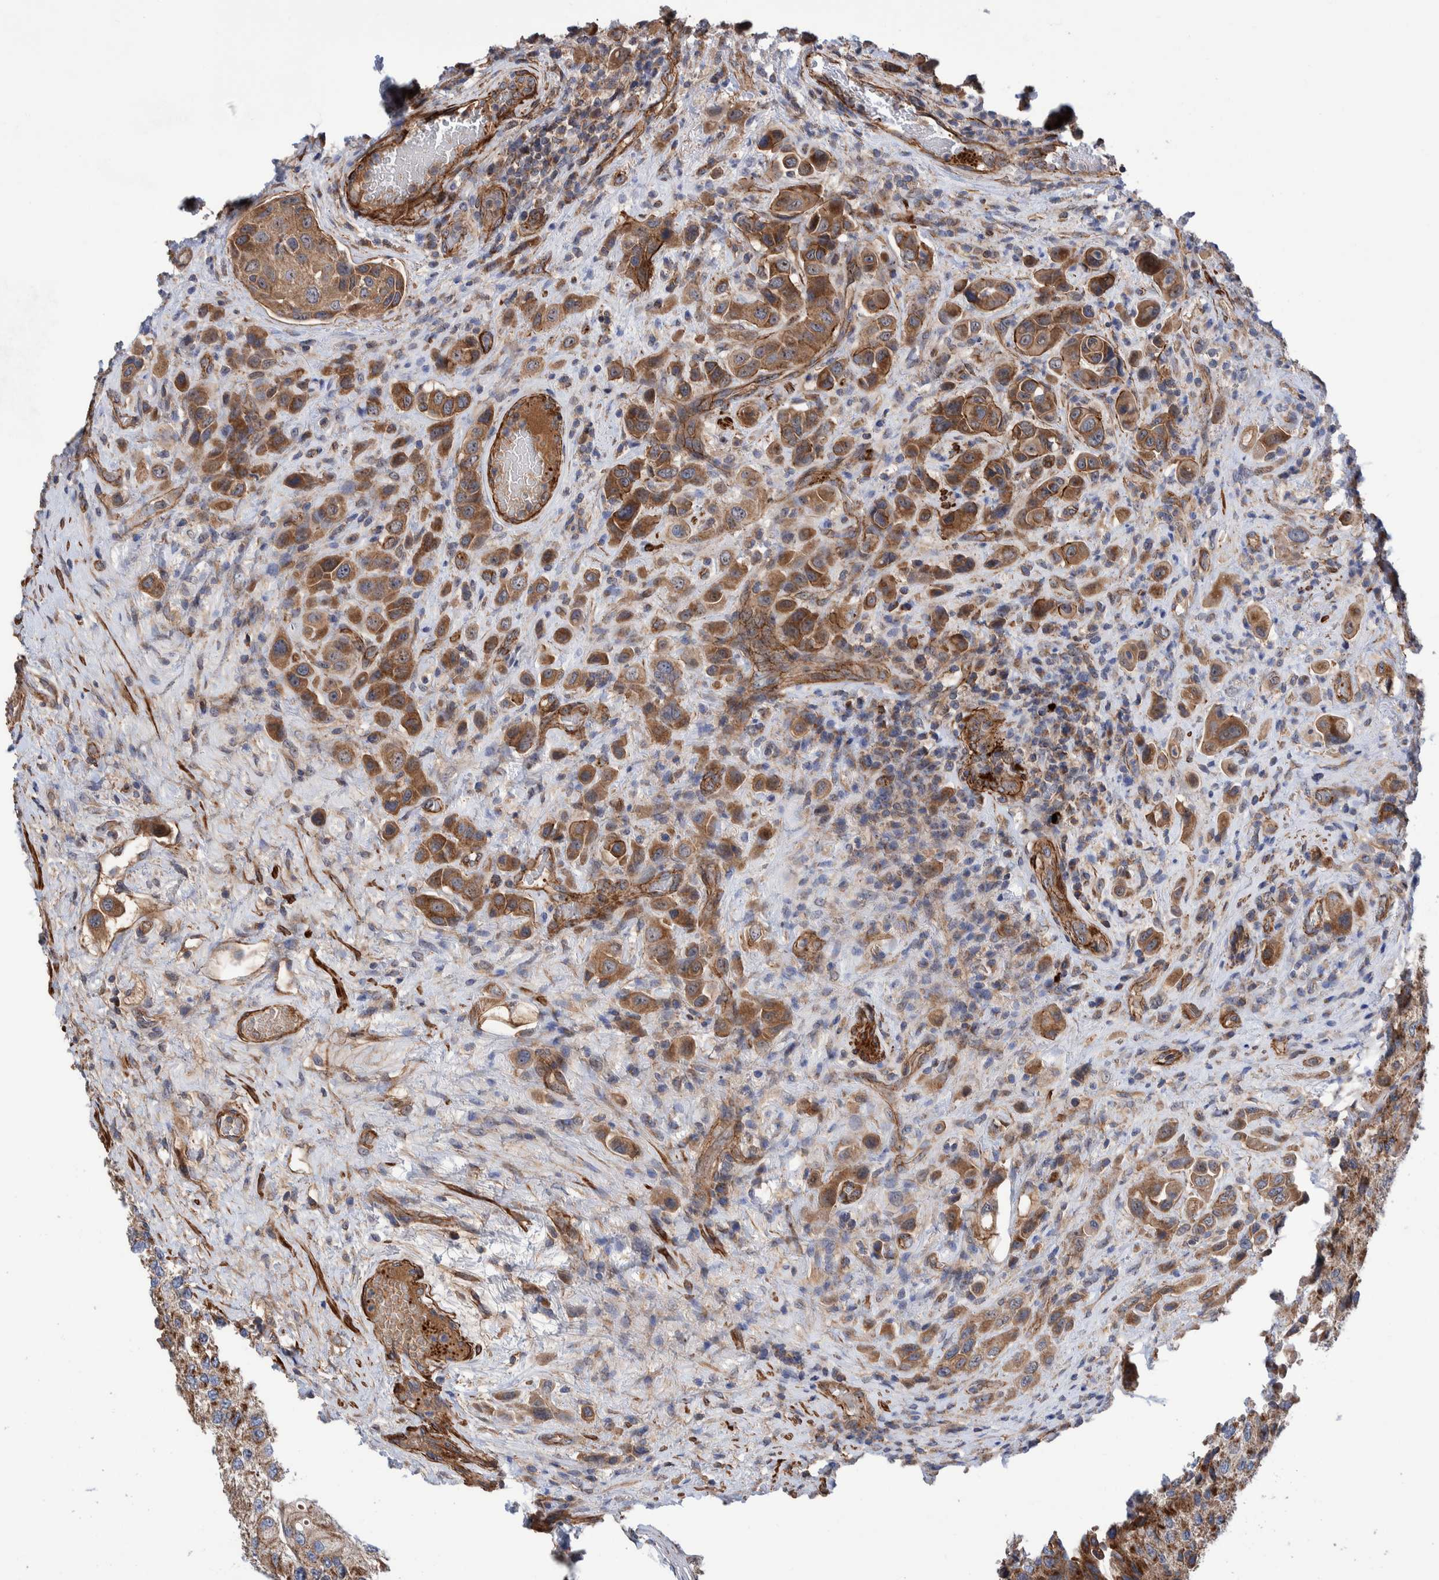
{"staining": {"intensity": "moderate", "quantity": ">75%", "location": "cytoplasmic/membranous"}, "tissue": "urothelial cancer", "cell_type": "Tumor cells", "image_type": "cancer", "snomed": [{"axis": "morphology", "description": "Urothelial carcinoma, High grade"}, {"axis": "topography", "description": "Urinary bladder"}], "caption": "Tumor cells reveal medium levels of moderate cytoplasmic/membranous expression in about >75% of cells in urothelial carcinoma (high-grade).", "gene": "SLC25A10", "patient": {"sex": "male", "age": 50}}